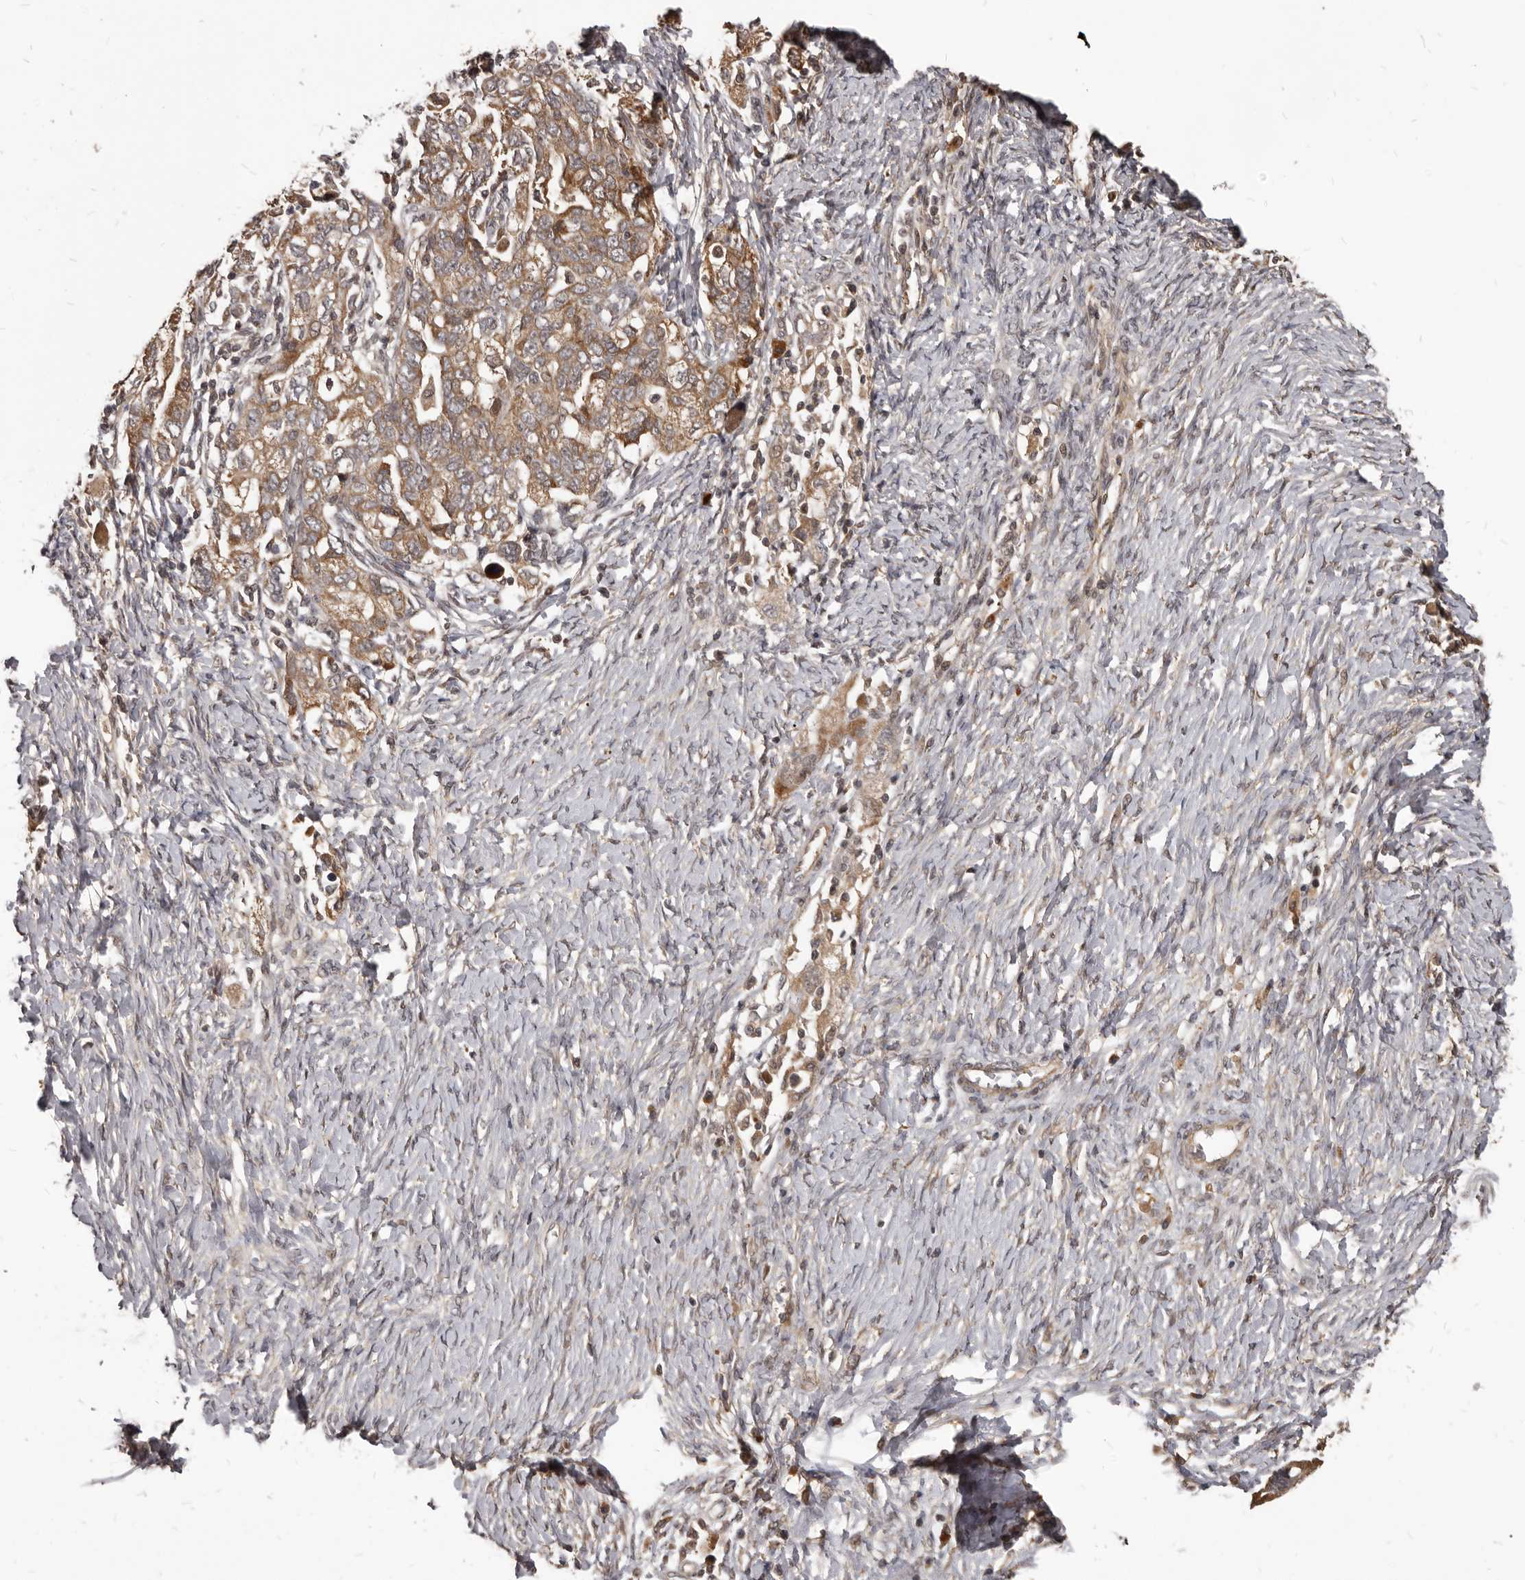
{"staining": {"intensity": "moderate", "quantity": ">75%", "location": "cytoplasmic/membranous"}, "tissue": "ovarian cancer", "cell_type": "Tumor cells", "image_type": "cancer", "snomed": [{"axis": "morphology", "description": "Carcinoma, NOS"}, {"axis": "morphology", "description": "Cystadenocarcinoma, serous, NOS"}, {"axis": "topography", "description": "Ovary"}], "caption": "Ovarian cancer stained with DAB (3,3'-diaminobenzidine) immunohistochemistry demonstrates medium levels of moderate cytoplasmic/membranous staining in about >75% of tumor cells. The staining is performed using DAB (3,3'-diaminobenzidine) brown chromogen to label protein expression. The nuclei are counter-stained blue using hematoxylin.", "gene": "GABPB2", "patient": {"sex": "female", "age": 69}}